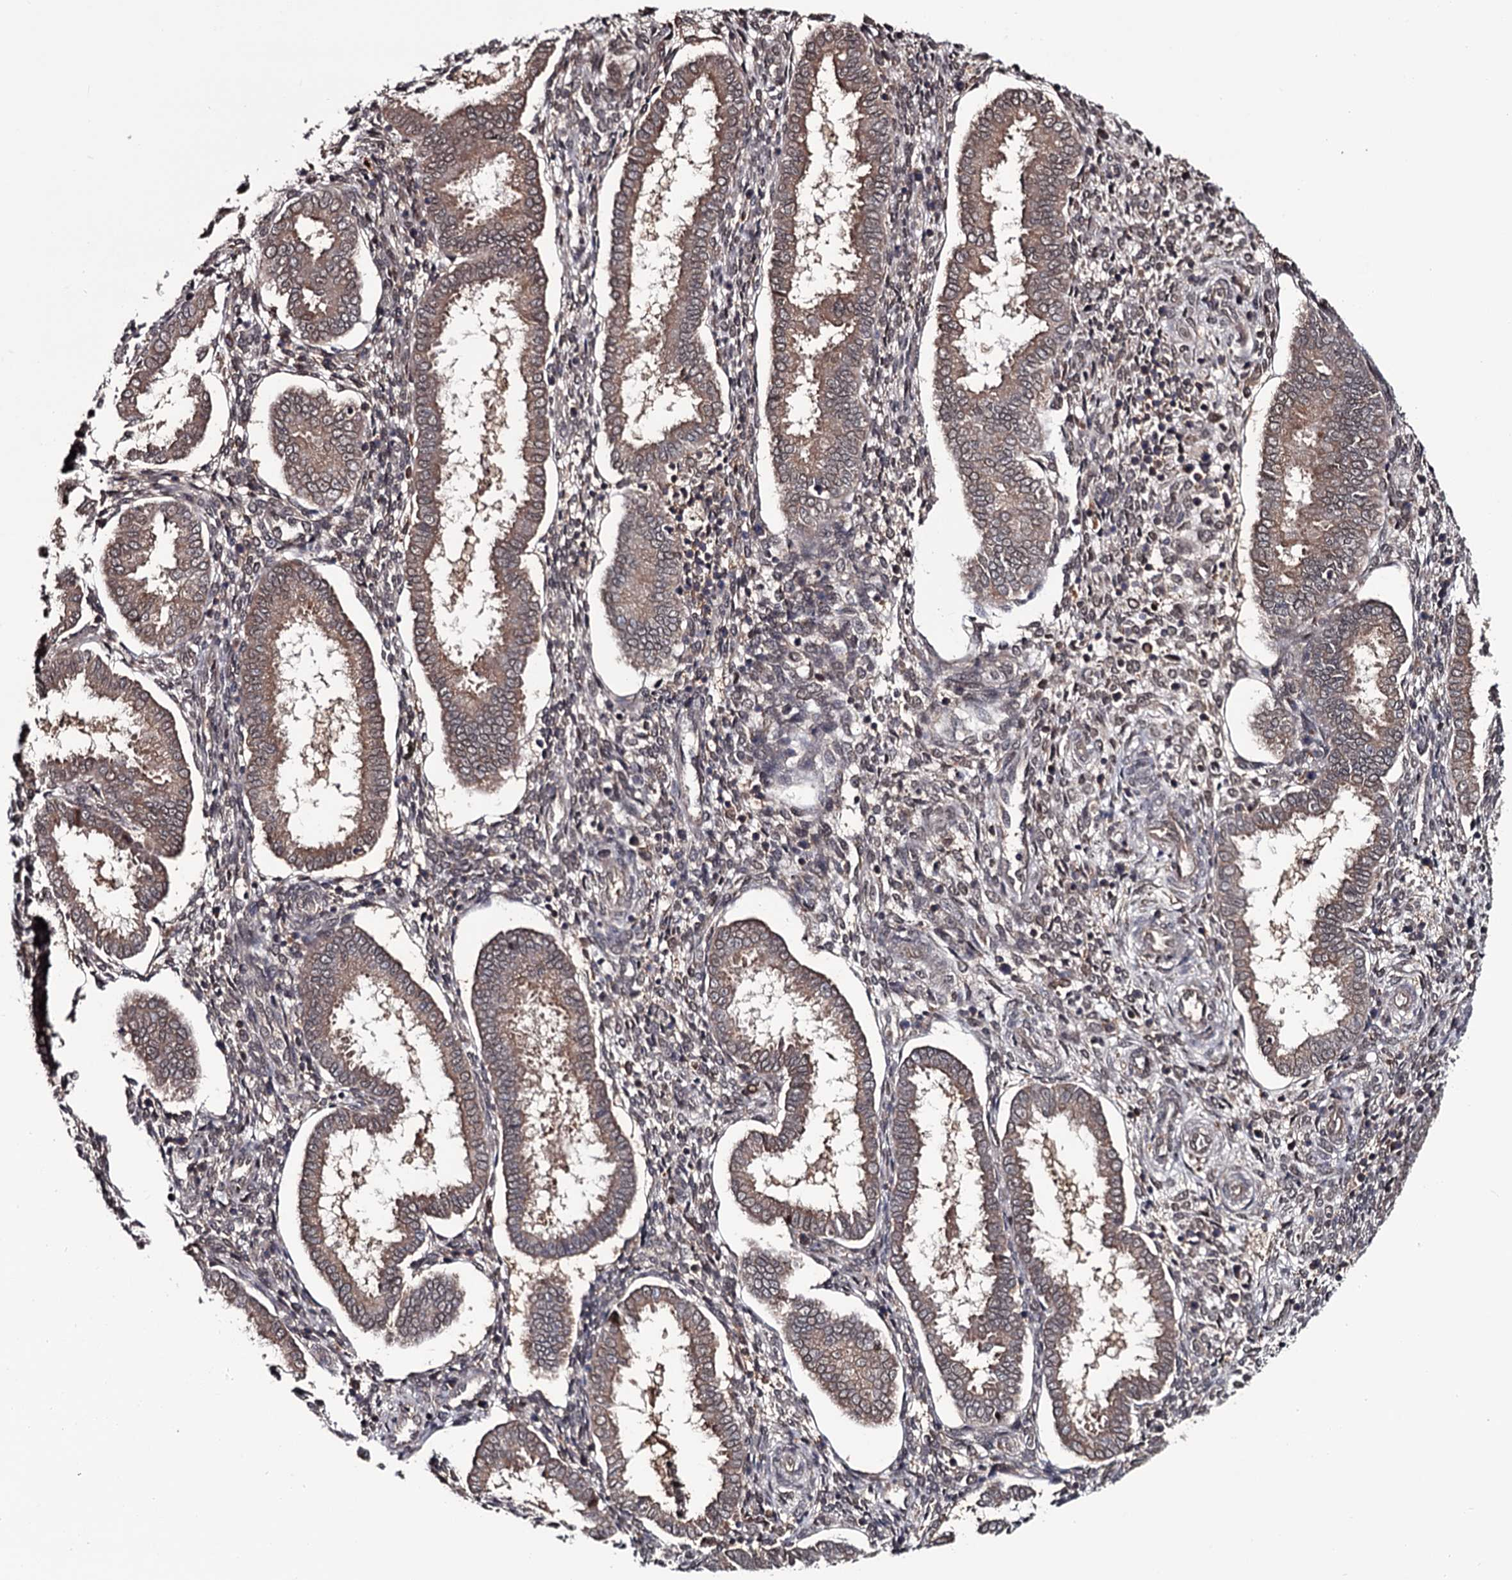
{"staining": {"intensity": "negative", "quantity": "none", "location": "none"}, "tissue": "endometrium", "cell_type": "Cells in endometrial stroma", "image_type": "normal", "snomed": [{"axis": "morphology", "description": "Normal tissue, NOS"}, {"axis": "topography", "description": "Endometrium"}], "caption": "IHC image of normal human endometrium stained for a protein (brown), which reveals no positivity in cells in endometrial stroma. (Brightfield microscopy of DAB (3,3'-diaminobenzidine) IHC at high magnification).", "gene": "DAO", "patient": {"sex": "female", "age": 24}}